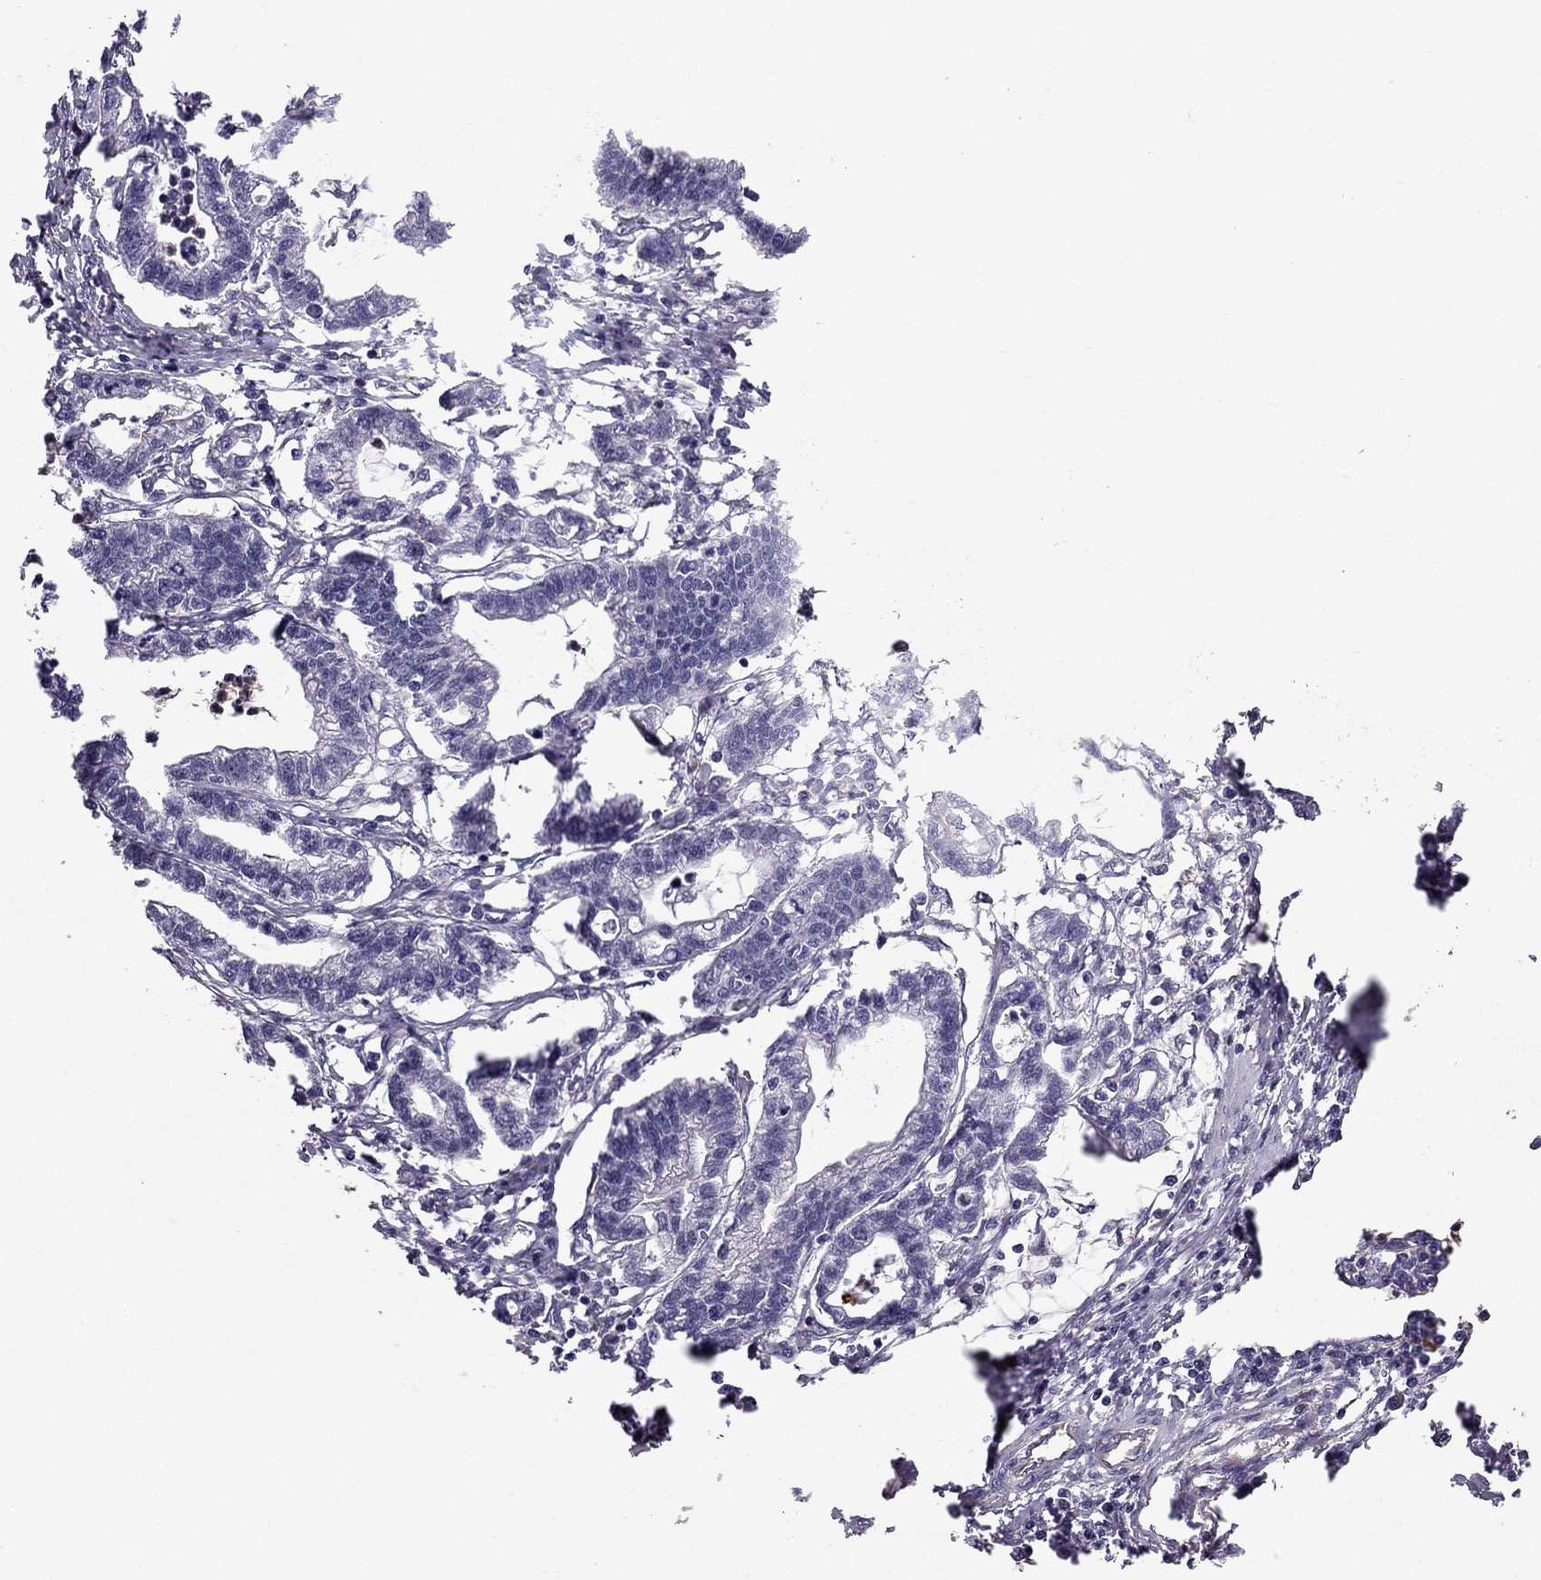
{"staining": {"intensity": "negative", "quantity": "none", "location": "none"}, "tissue": "stomach cancer", "cell_type": "Tumor cells", "image_type": "cancer", "snomed": [{"axis": "morphology", "description": "Adenocarcinoma, NOS"}, {"axis": "topography", "description": "Stomach"}], "caption": "The image demonstrates no significant staining in tumor cells of stomach cancer (adenocarcinoma). (DAB IHC with hematoxylin counter stain).", "gene": "STOML3", "patient": {"sex": "male", "age": 83}}